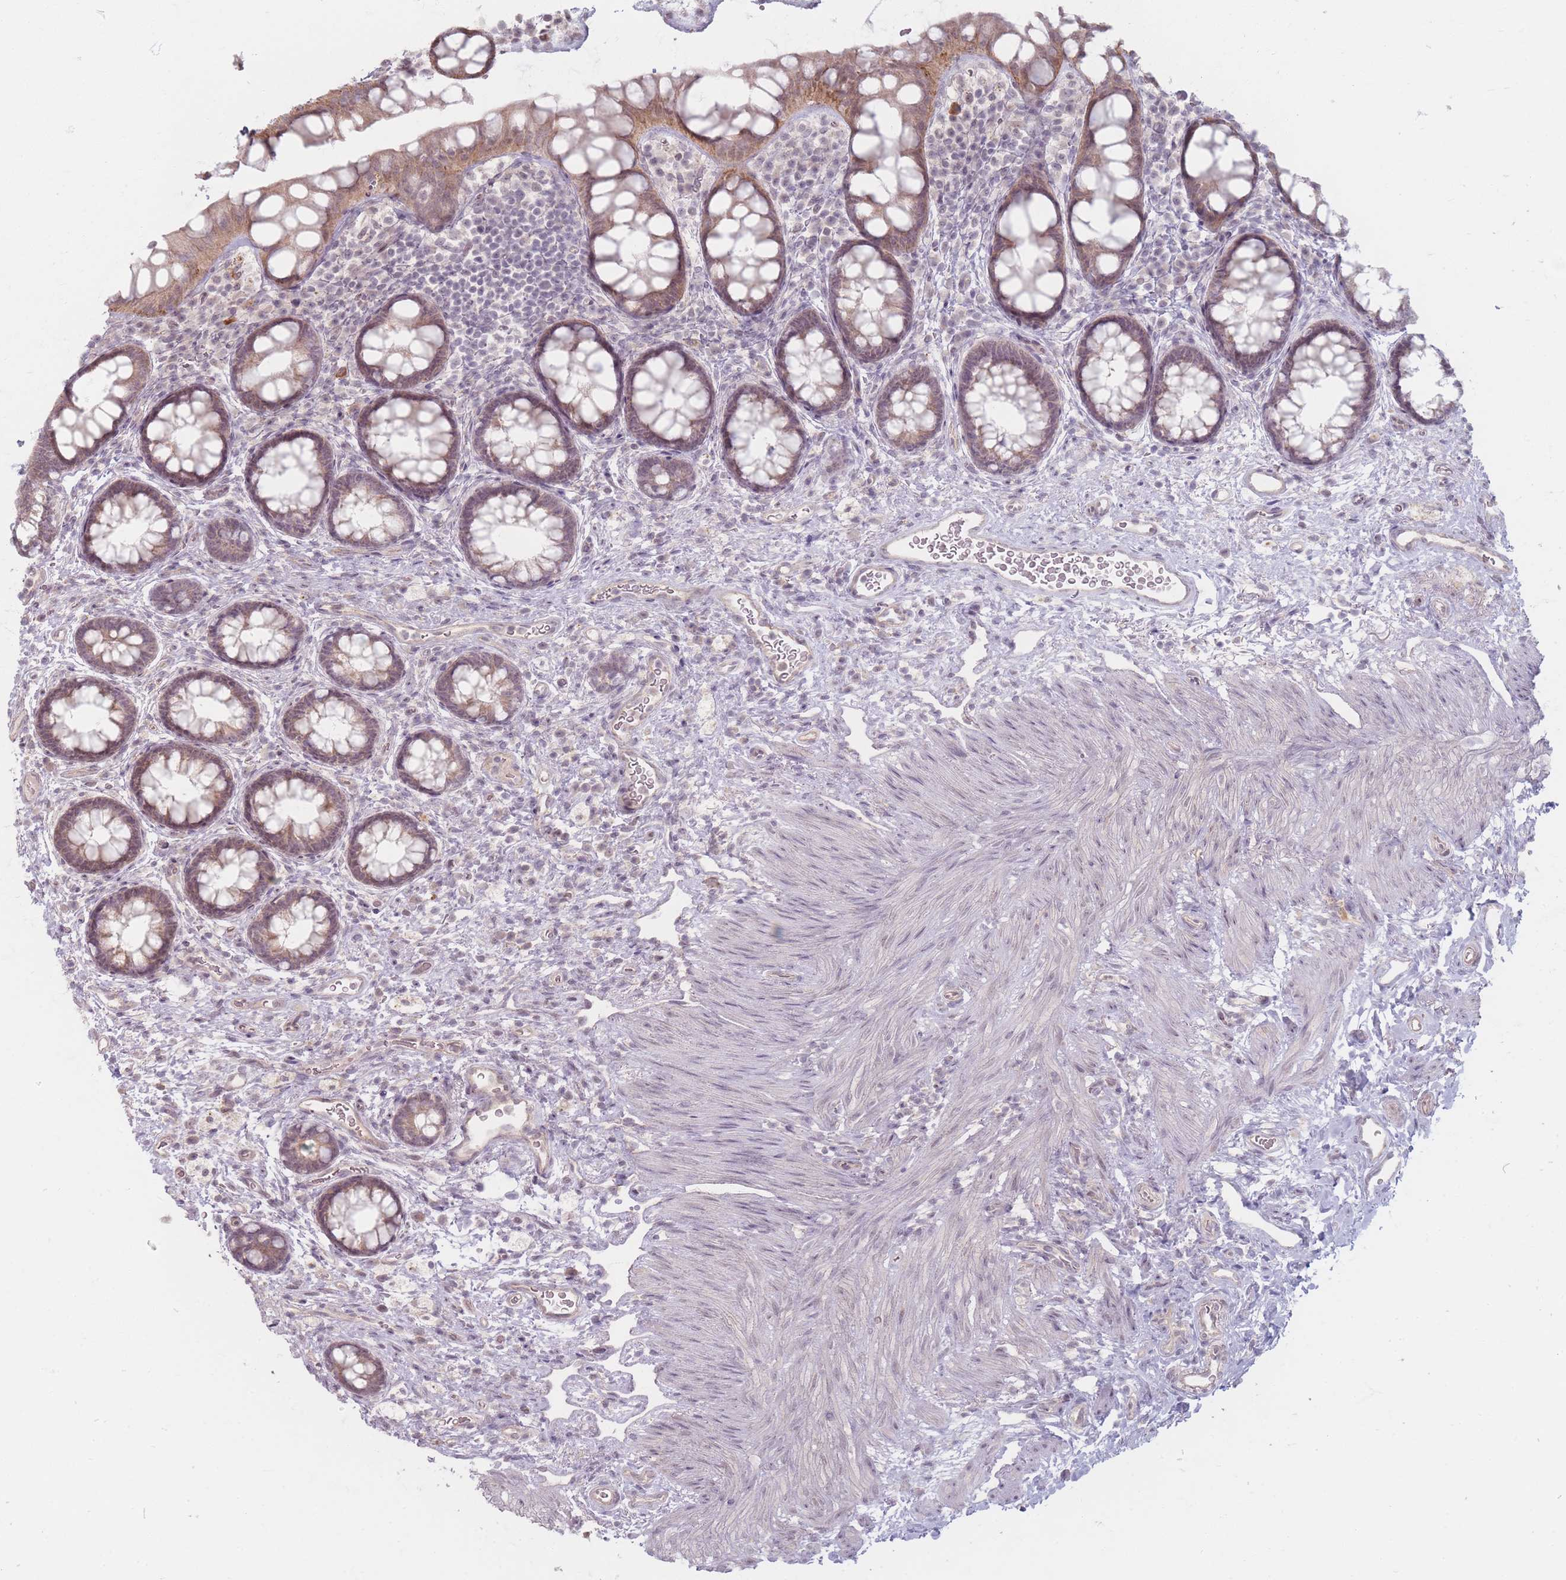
{"staining": {"intensity": "moderate", "quantity": ">75%", "location": "cytoplasmic/membranous"}, "tissue": "rectum", "cell_type": "Glandular cells", "image_type": "normal", "snomed": [{"axis": "morphology", "description": "Normal tissue, NOS"}, {"axis": "topography", "description": "Rectum"}, {"axis": "topography", "description": "Peripheral nerve tissue"}], "caption": "The micrograph shows staining of benign rectum, revealing moderate cytoplasmic/membranous protein positivity (brown color) within glandular cells.", "gene": "GABRA6", "patient": {"sex": "female", "age": 69}}